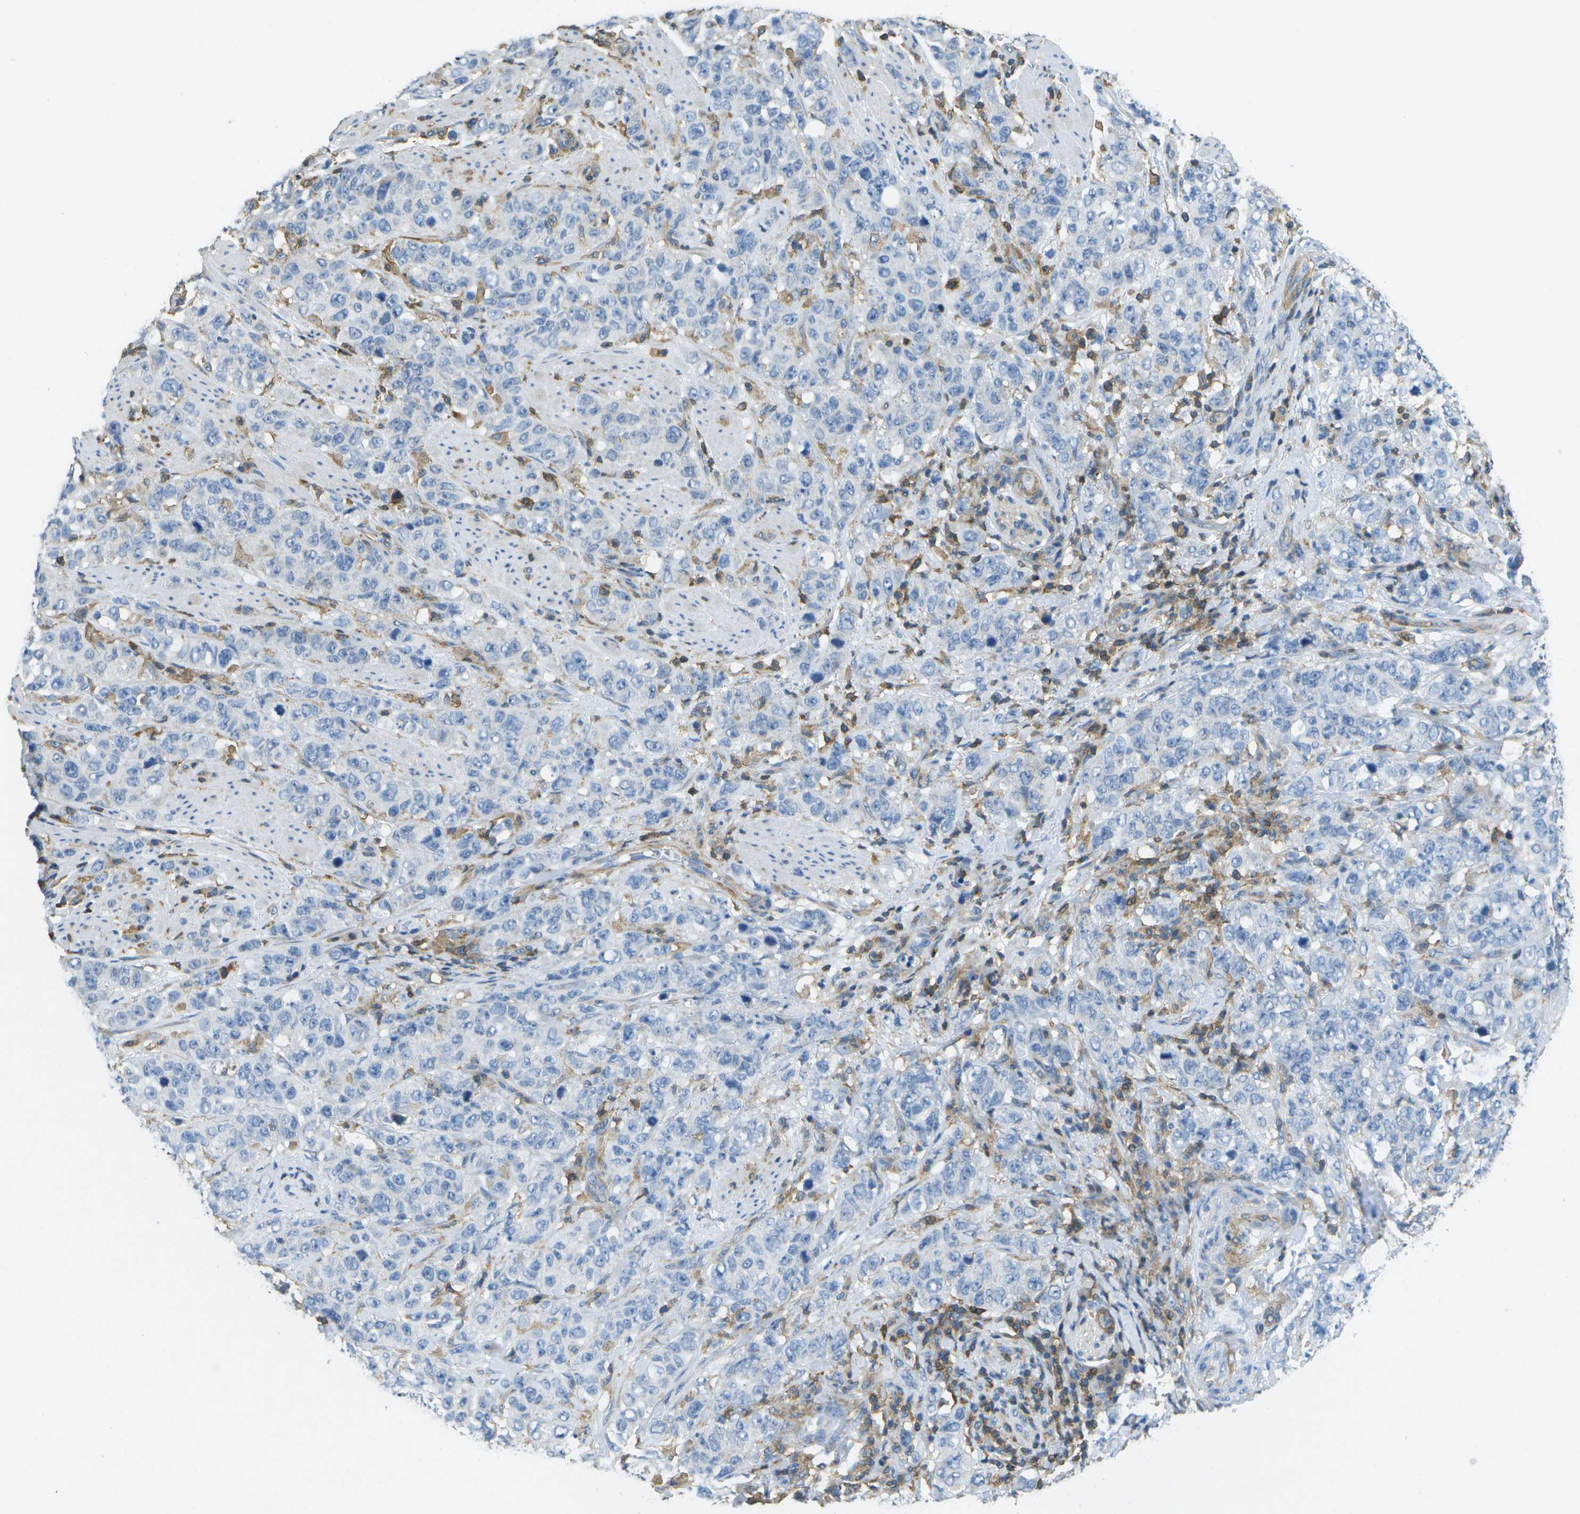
{"staining": {"intensity": "negative", "quantity": "none", "location": "none"}, "tissue": "stomach cancer", "cell_type": "Tumor cells", "image_type": "cancer", "snomed": [{"axis": "morphology", "description": "Adenocarcinoma, NOS"}, {"axis": "topography", "description": "Stomach"}], "caption": "Immunohistochemical staining of stomach cancer demonstrates no significant expression in tumor cells.", "gene": "RCSD1", "patient": {"sex": "male", "age": 48}}